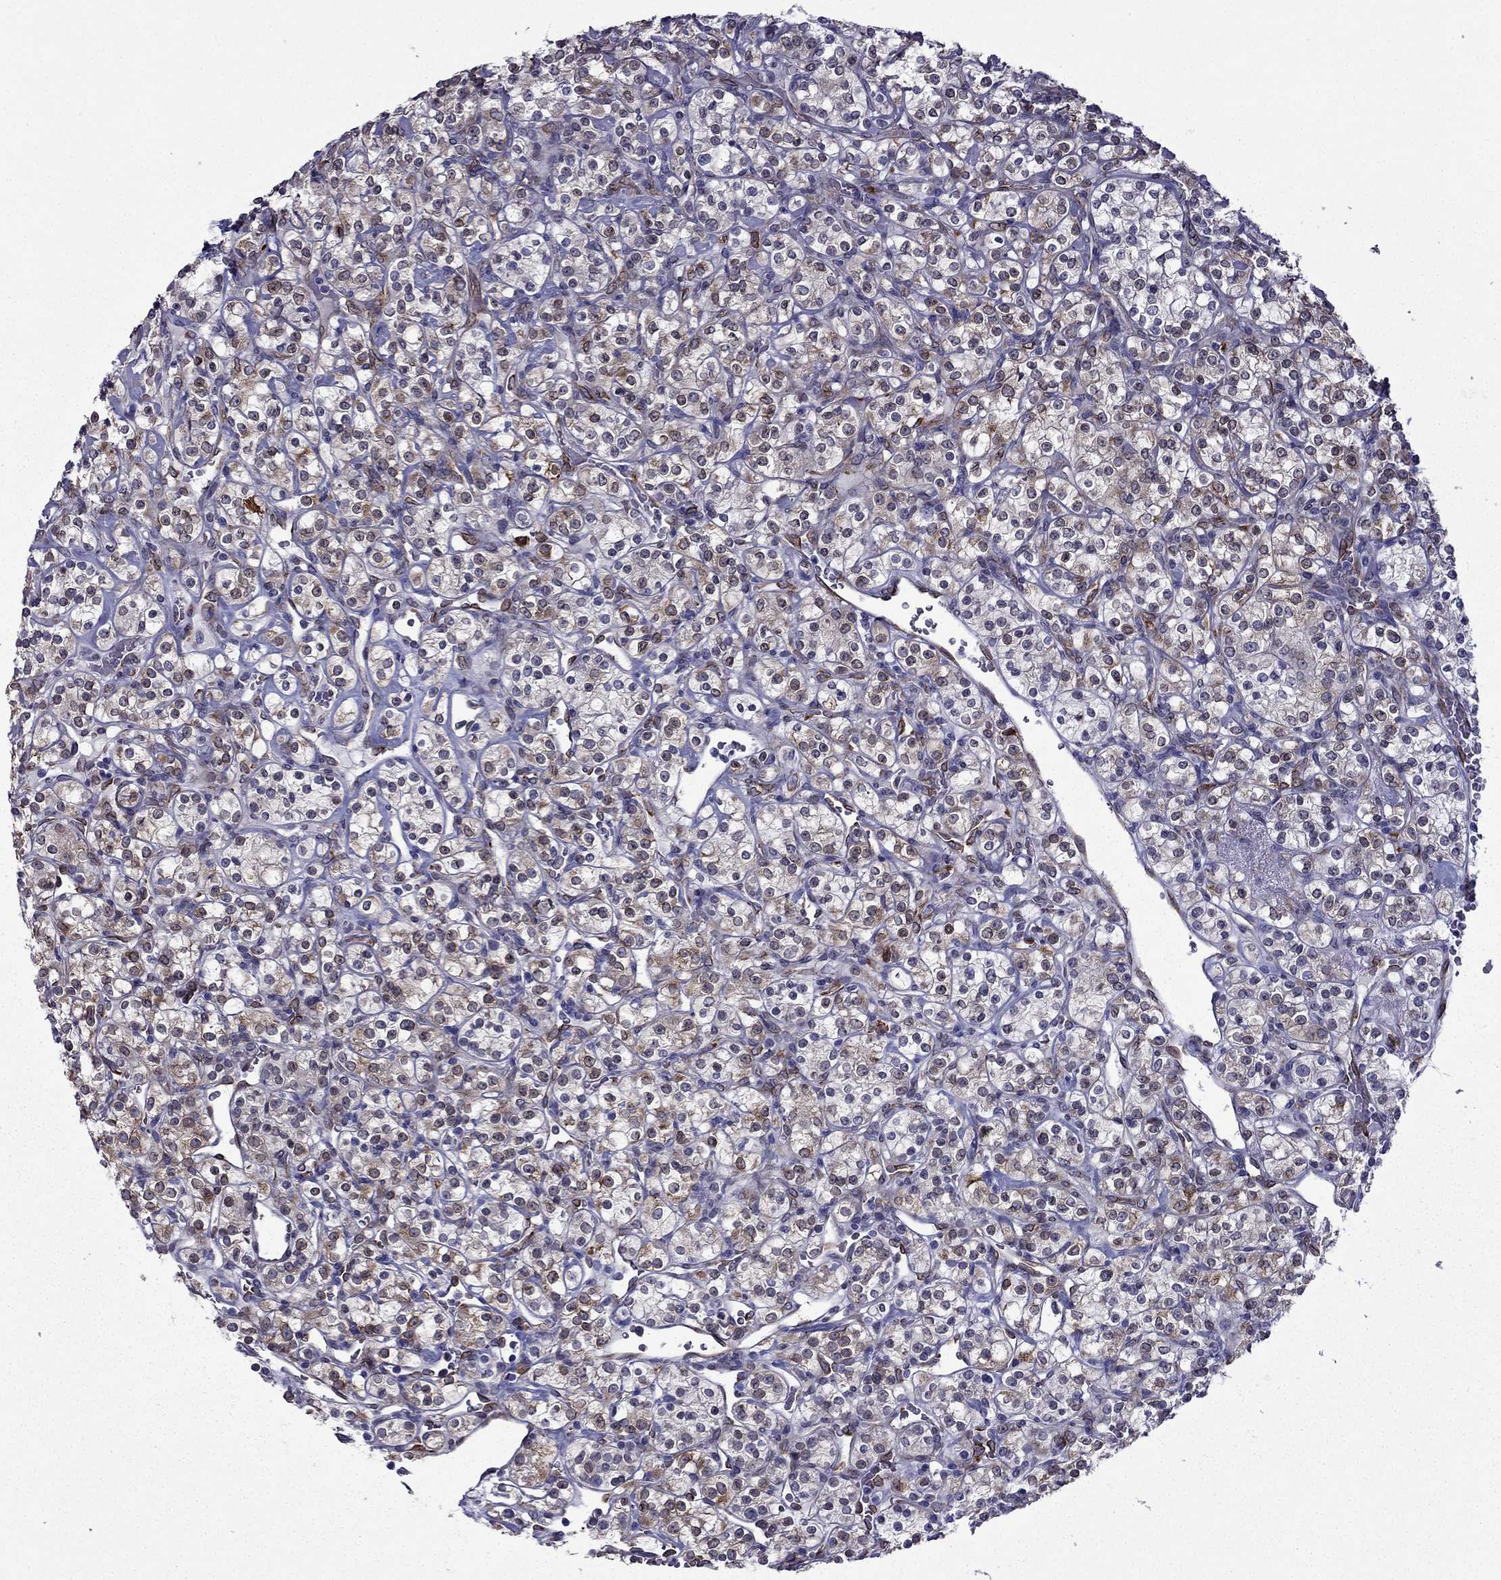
{"staining": {"intensity": "moderate", "quantity": "<25%", "location": "cytoplasmic/membranous"}, "tissue": "renal cancer", "cell_type": "Tumor cells", "image_type": "cancer", "snomed": [{"axis": "morphology", "description": "Adenocarcinoma, NOS"}, {"axis": "topography", "description": "Kidney"}], "caption": "Immunohistochemical staining of adenocarcinoma (renal) reveals moderate cytoplasmic/membranous protein expression in about <25% of tumor cells. (DAB (3,3'-diaminobenzidine) IHC with brightfield microscopy, high magnification).", "gene": "IKBIP", "patient": {"sex": "male", "age": 77}}